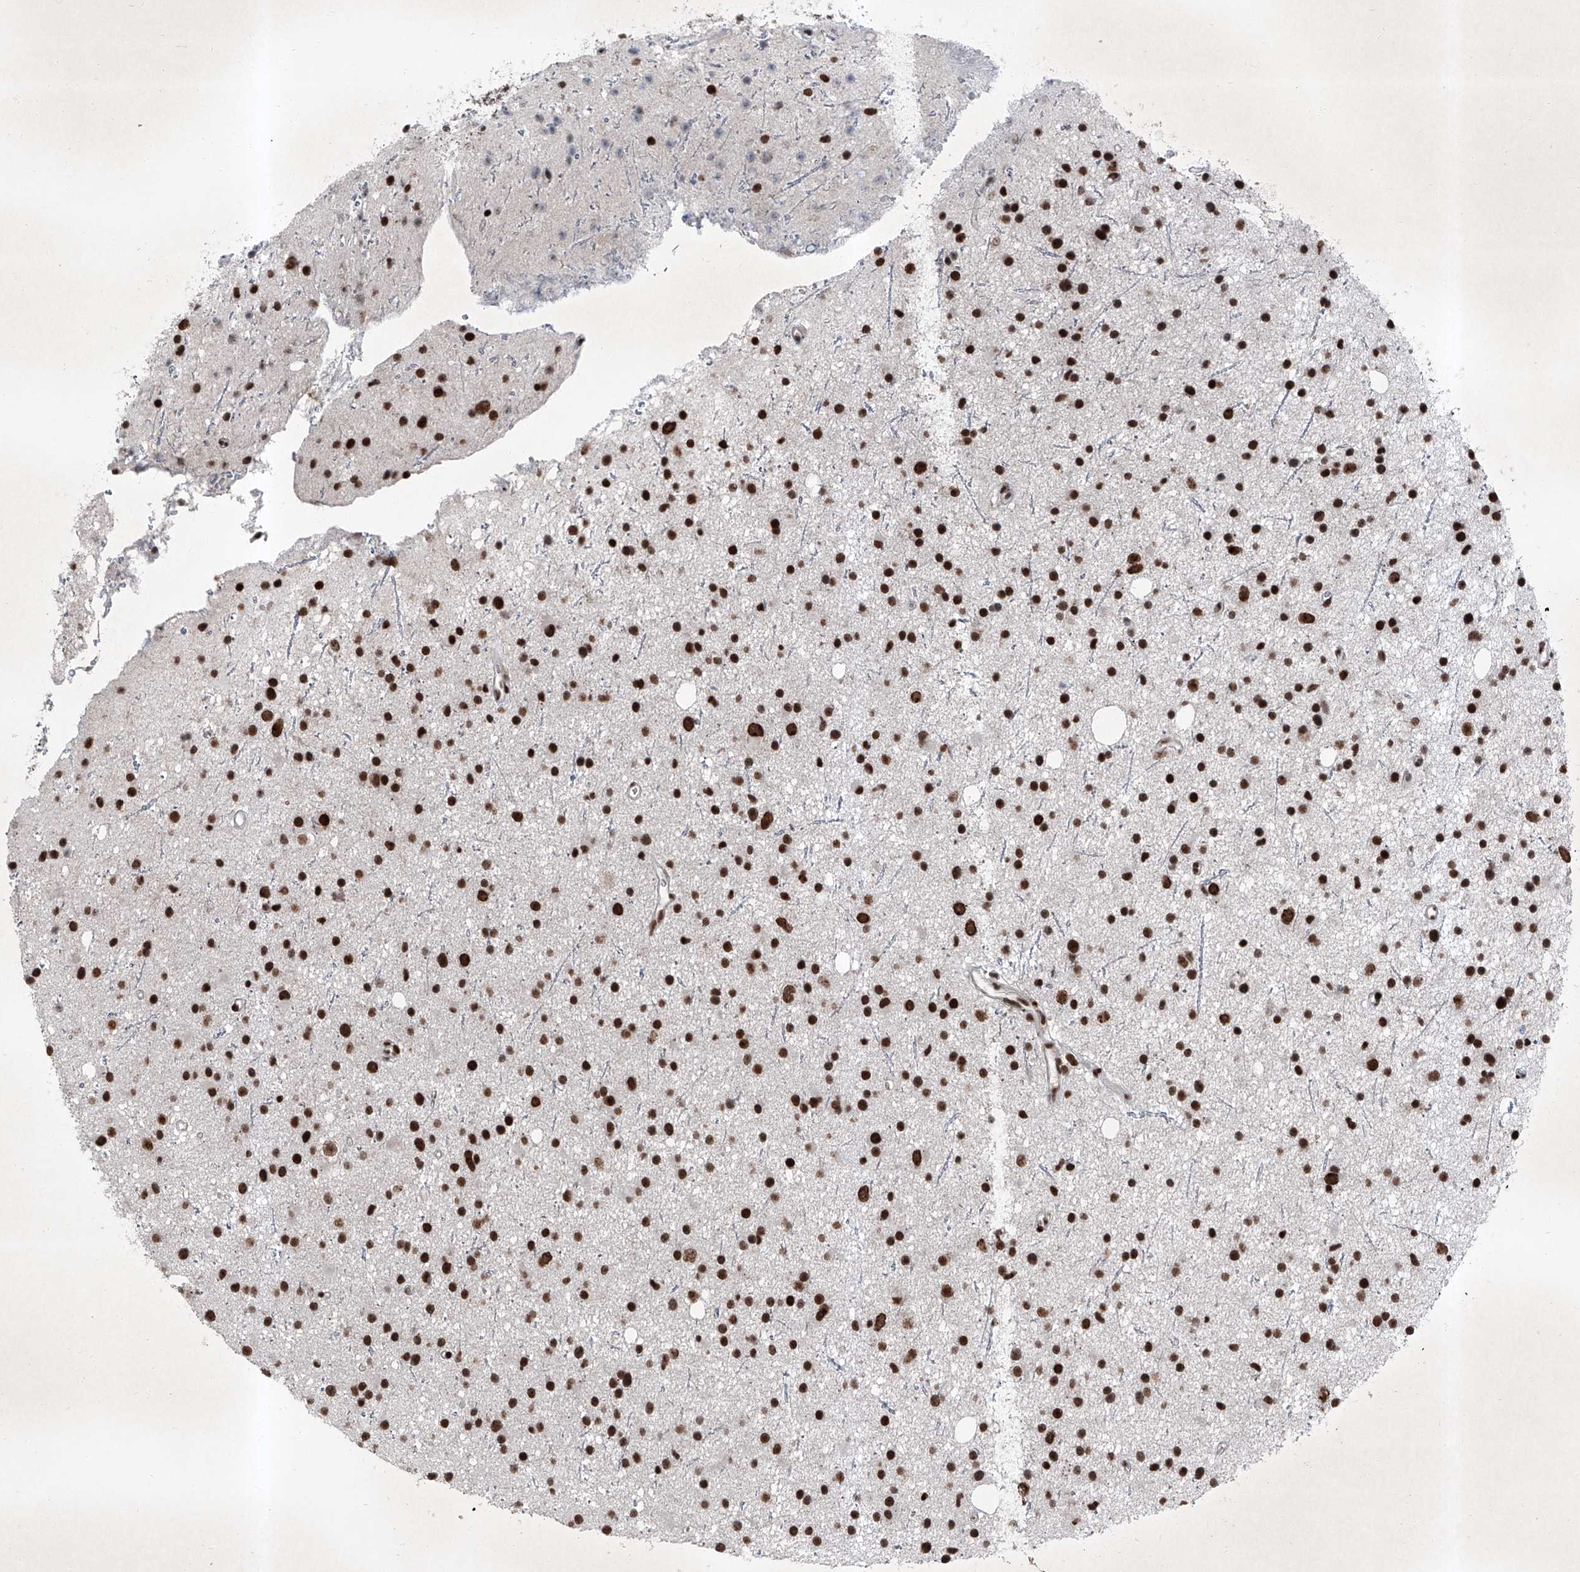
{"staining": {"intensity": "strong", "quantity": ">75%", "location": "nuclear"}, "tissue": "glioma", "cell_type": "Tumor cells", "image_type": "cancer", "snomed": [{"axis": "morphology", "description": "Glioma, malignant, Low grade"}, {"axis": "topography", "description": "Cerebral cortex"}], "caption": "A photomicrograph showing strong nuclear positivity in approximately >75% of tumor cells in glioma, as visualized by brown immunohistochemical staining.", "gene": "BMI1", "patient": {"sex": "female", "age": 39}}